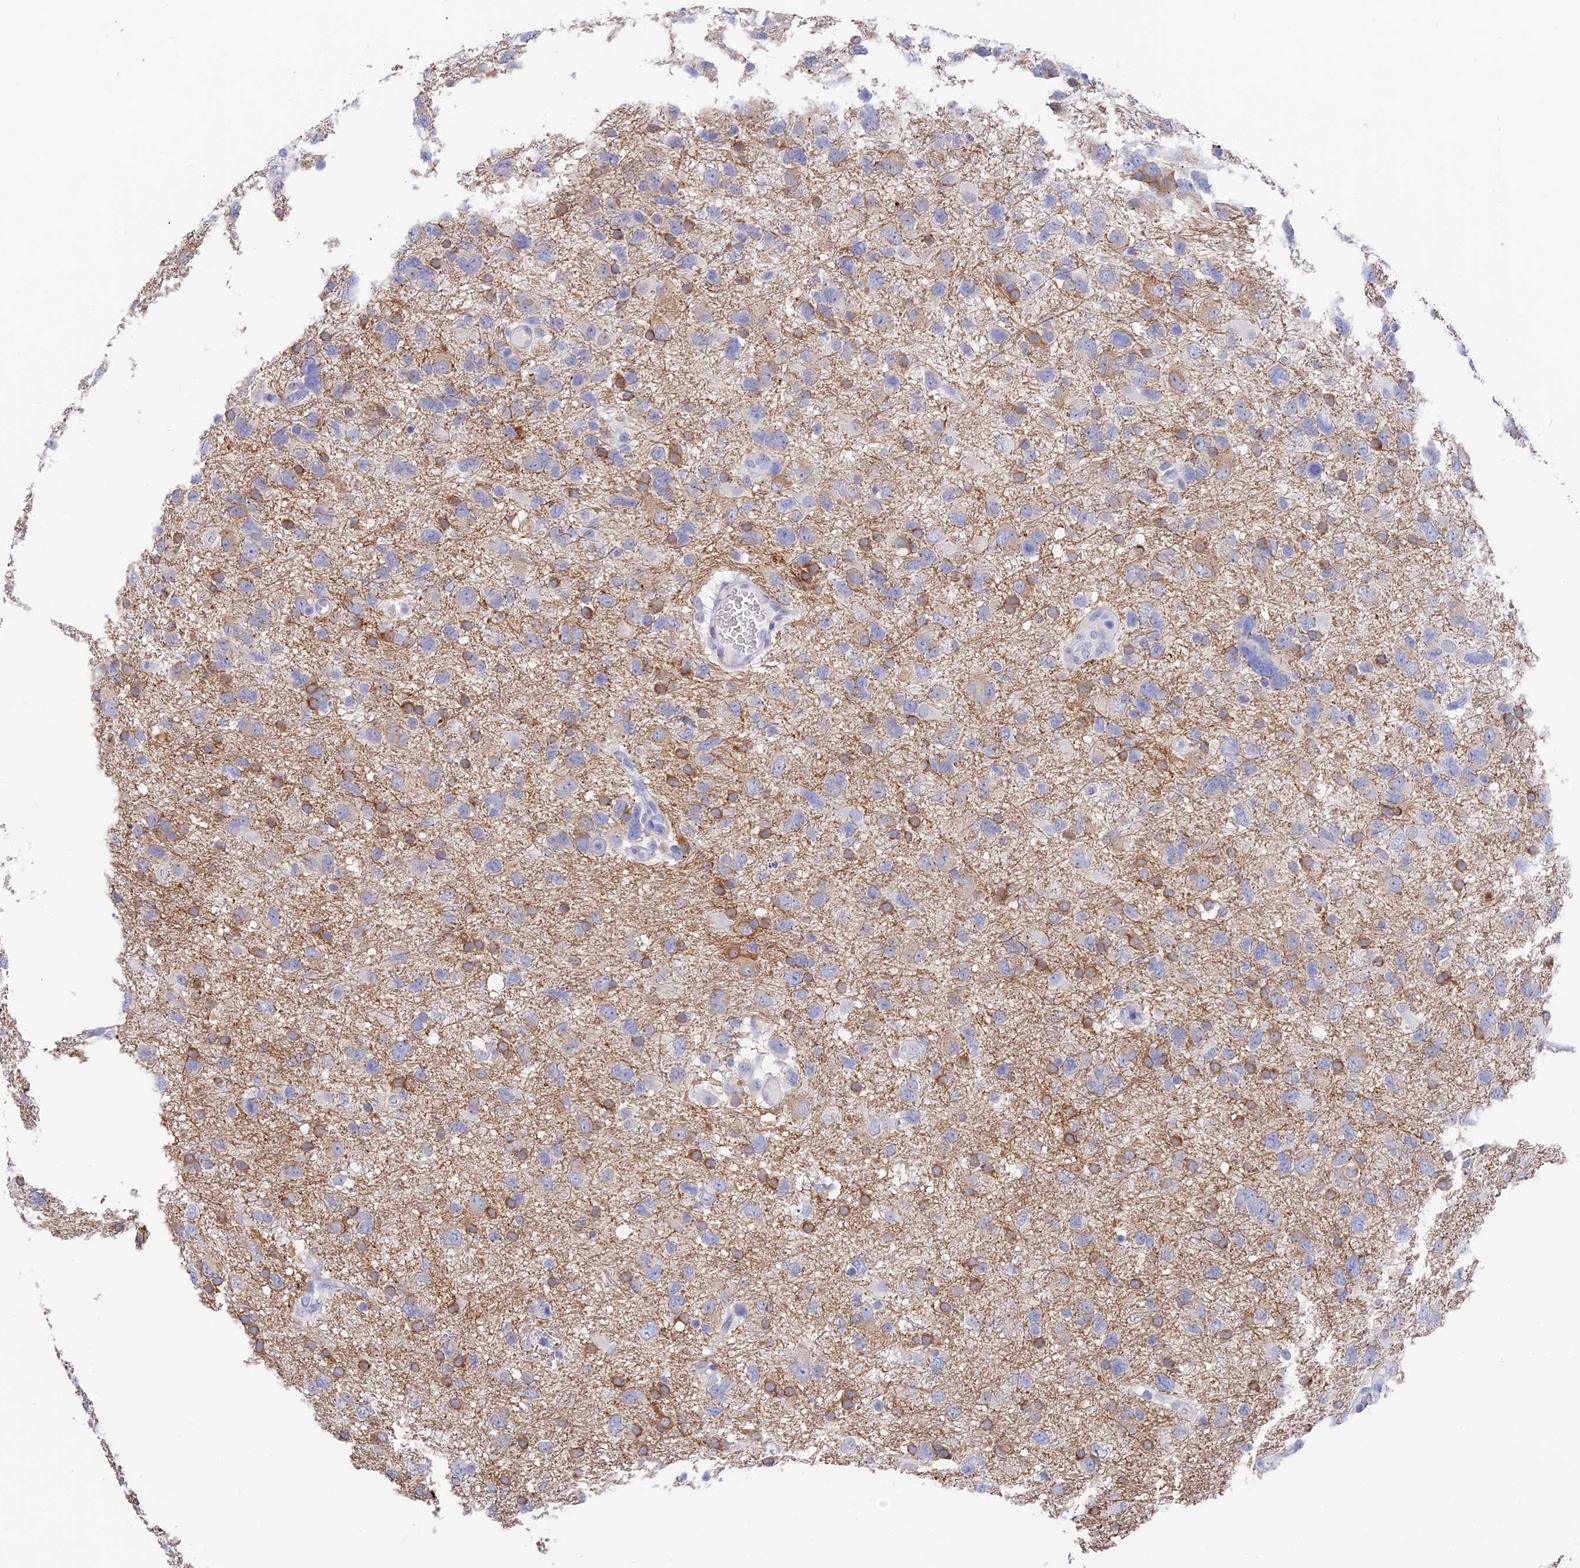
{"staining": {"intensity": "moderate", "quantity": "25%-75%", "location": "cytoplasmic/membranous"}, "tissue": "glioma", "cell_type": "Tumor cells", "image_type": "cancer", "snomed": [{"axis": "morphology", "description": "Glioma, malignant, High grade"}, {"axis": "topography", "description": "Brain"}], "caption": "This is a histology image of immunohistochemistry (IHC) staining of glioma, which shows moderate positivity in the cytoplasmic/membranous of tumor cells.", "gene": "VPS33B", "patient": {"sex": "male", "age": 61}}